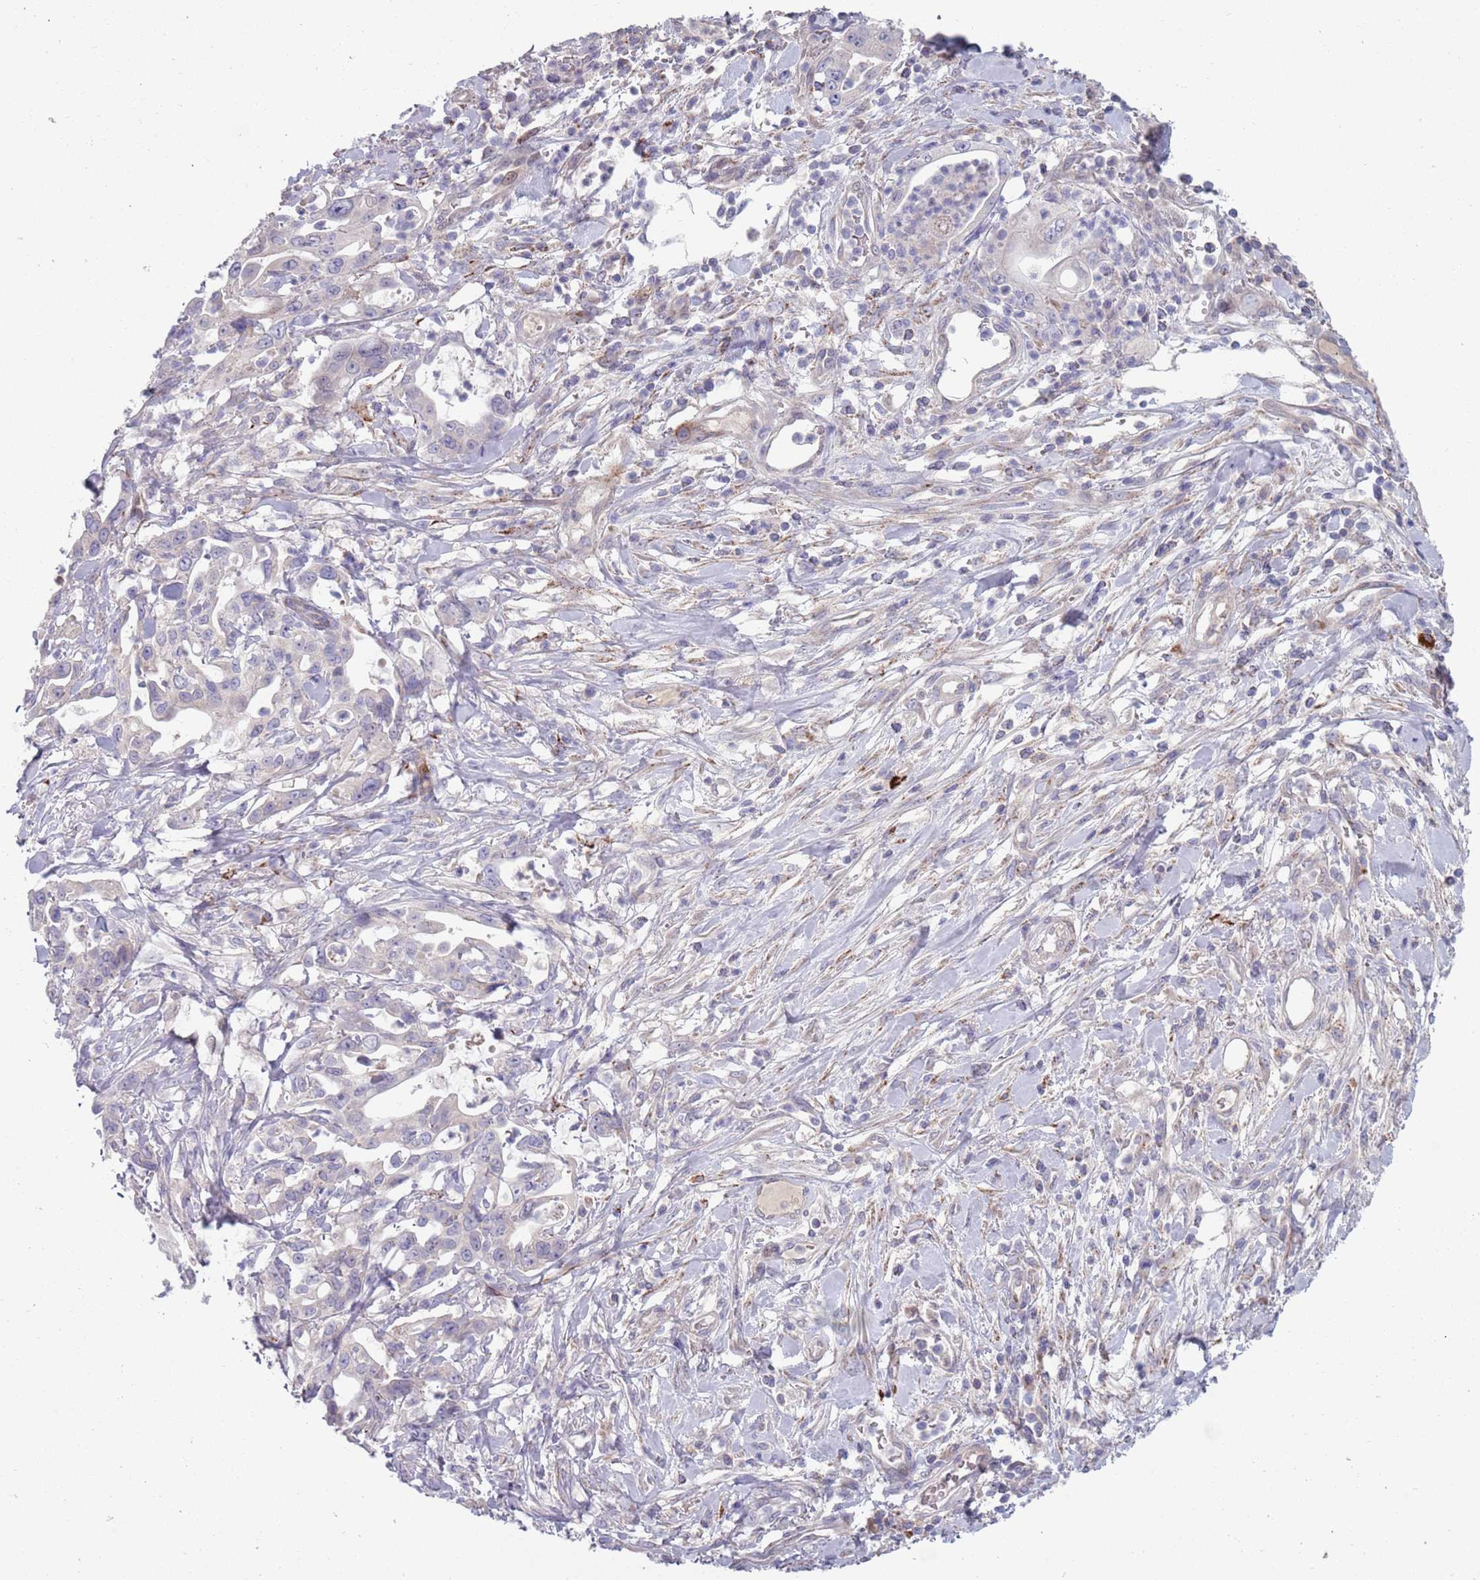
{"staining": {"intensity": "negative", "quantity": "none", "location": "none"}, "tissue": "pancreatic cancer", "cell_type": "Tumor cells", "image_type": "cancer", "snomed": [{"axis": "morphology", "description": "Adenocarcinoma, NOS"}, {"axis": "topography", "description": "Pancreas"}], "caption": "A photomicrograph of human pancreatic cancer (adenocarcinoma) is negative for staining in tumor cells.", "gene": "TYW1", "patient": {"sex": "female", "age": 61}}